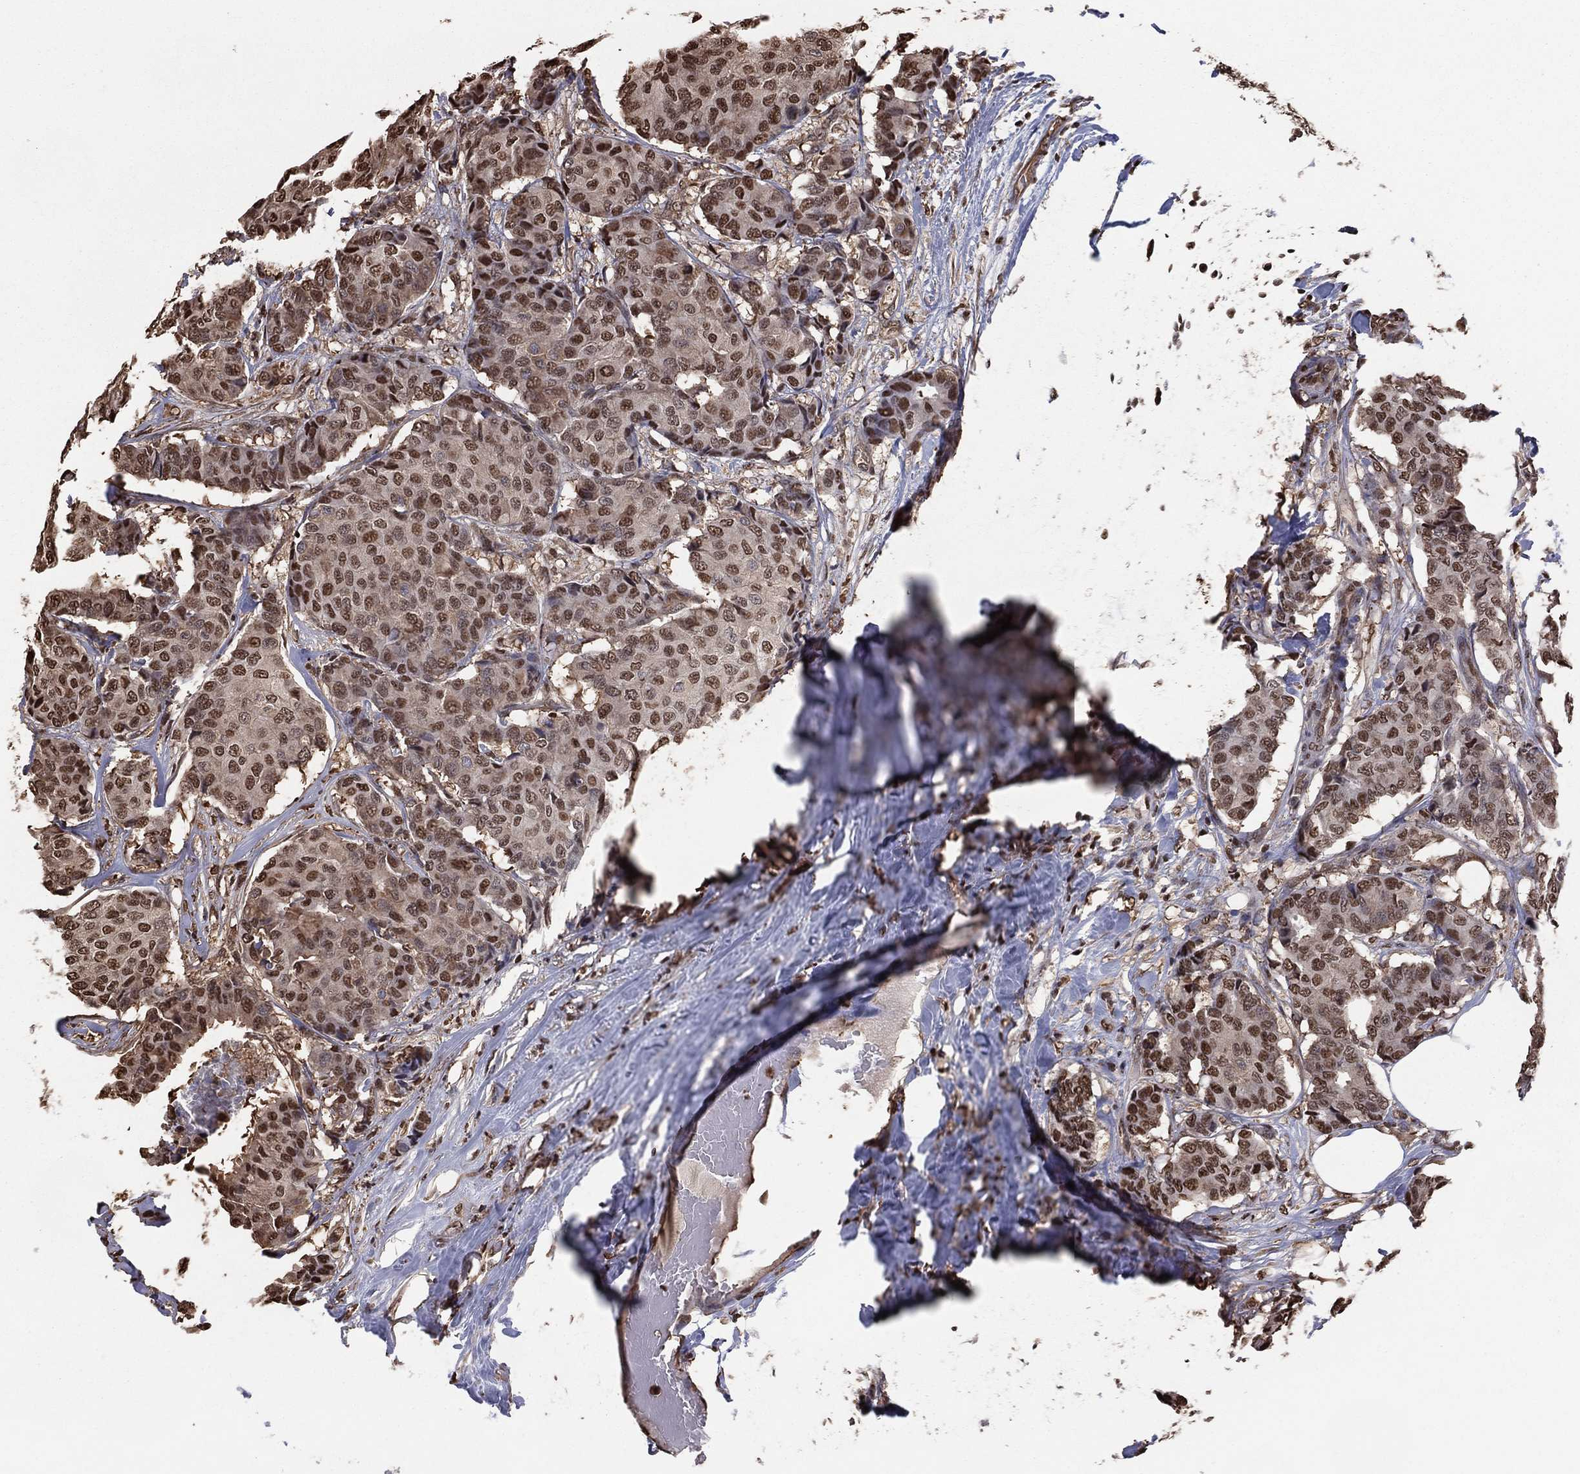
{"staining": {"intensity": "moderate", "quantity": ">75%", "location": "nuclear"}, "tissue": "breast cancer", "cell_type": "Tumor cells", "image_type": "cancer", "snomed": [{"axis": "morphology", "description": "Duct carcinoma"}, {"axis": "topography", "description": "Breast"}], "caption": "A high-resolution photomicrograph shows IHC staining of breast cancer (intraductal carcinoma), which demonstrates moderate nuclear staining in about >75% of tumor cells.", "gene": "GAPDH", "patient": {"sex": "female", "age": 75}}